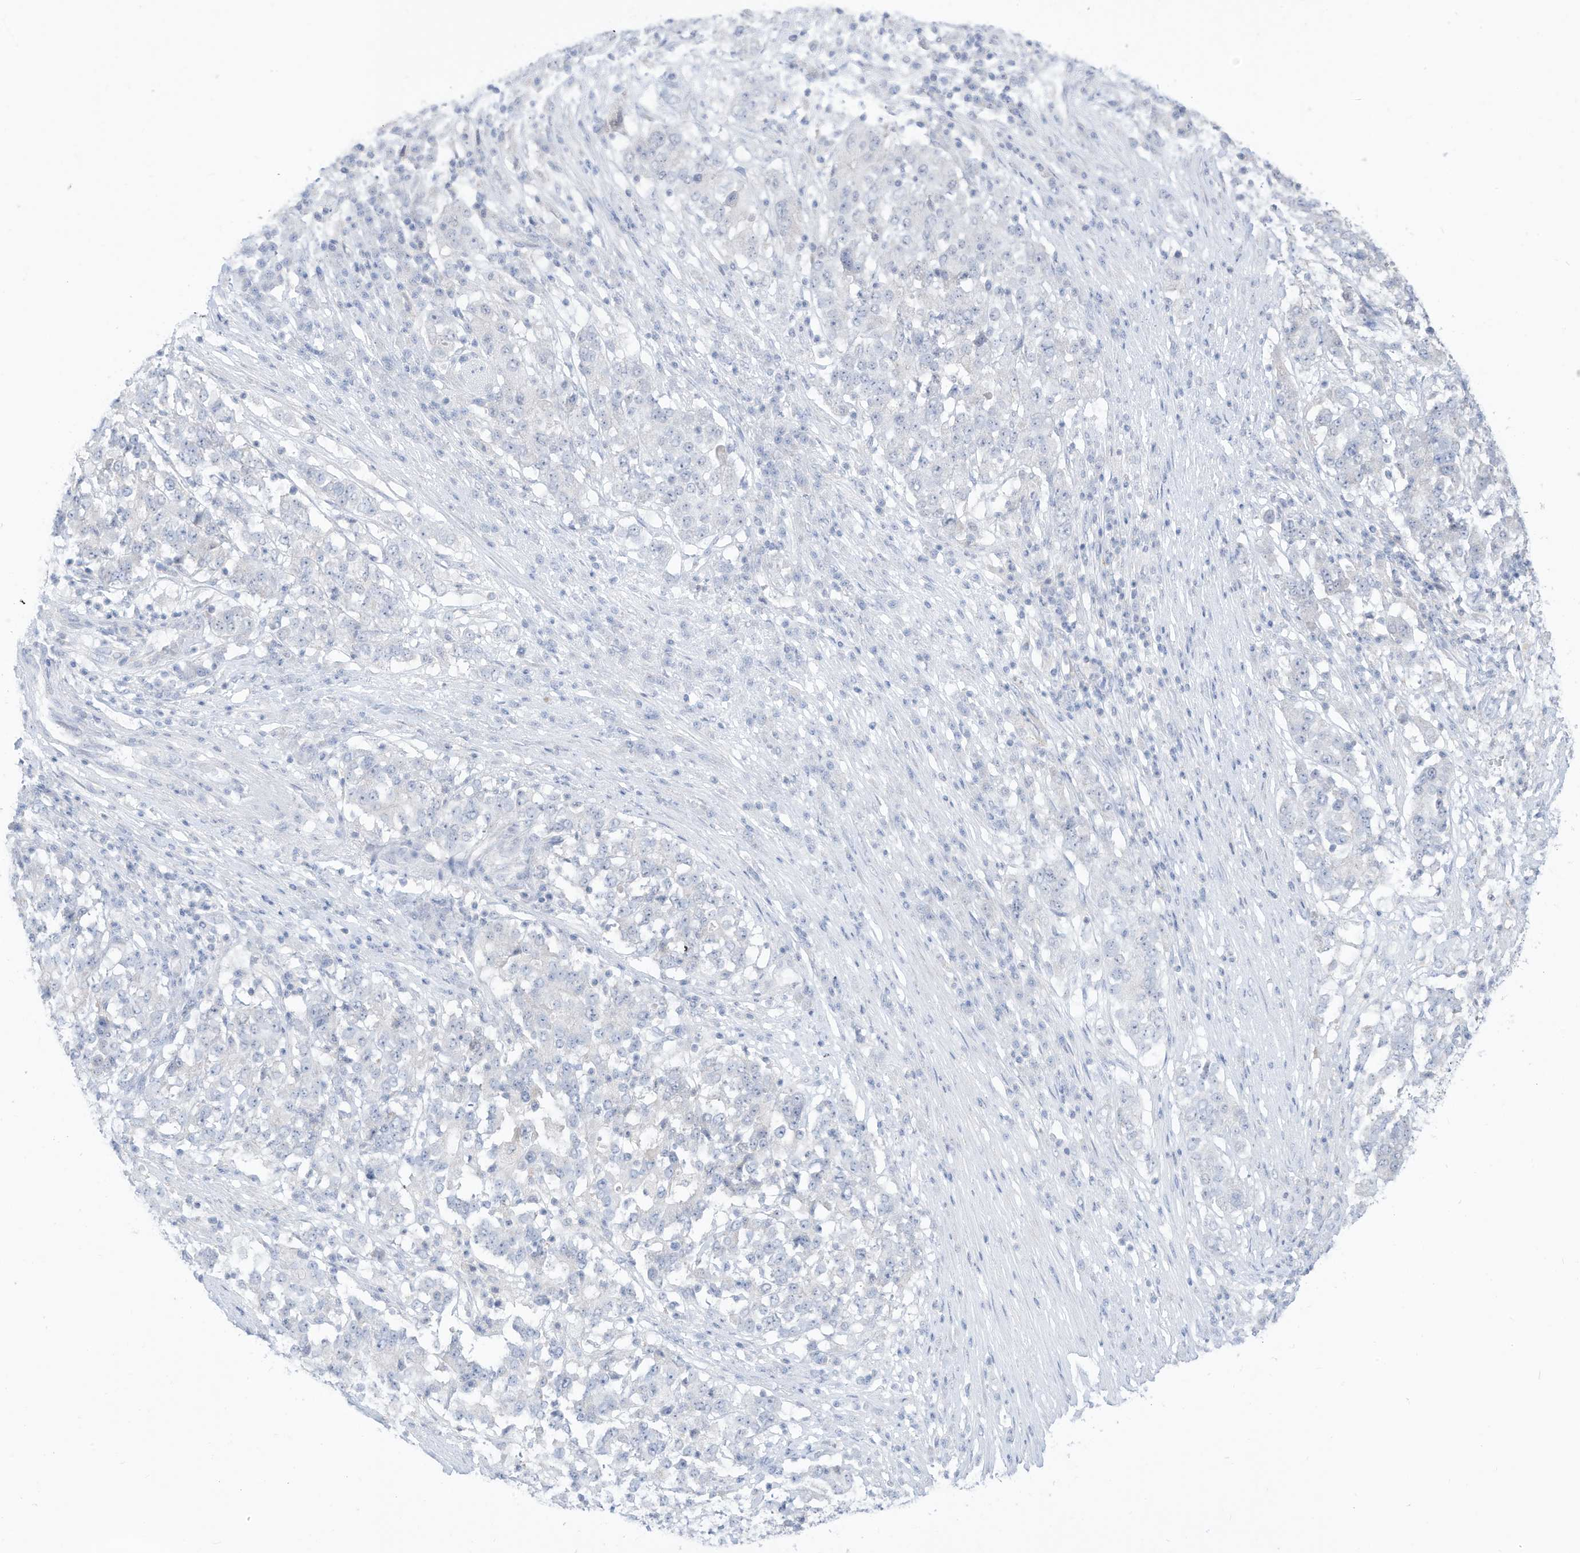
{"staining": {"intensity": "negative", "quantity": "none", "location": "none"}, "tissue": "stomach cancer", "cell_type": "Tumor cells", "image_type": "cancer", "snomed": [{"axis": "morphology", "description": "Adenocarcinoma, NOS"}, {"axis": "topography", "description": "Stomach"}], "caption": "This image is of stomach cancer stained with immunohistochemistry to label a protein in brown with the nuclei are counter-stained blue. There is no positivity in tumor cells.", "gene": "OGT", "patient": {"sex": "male", "age": 59}}